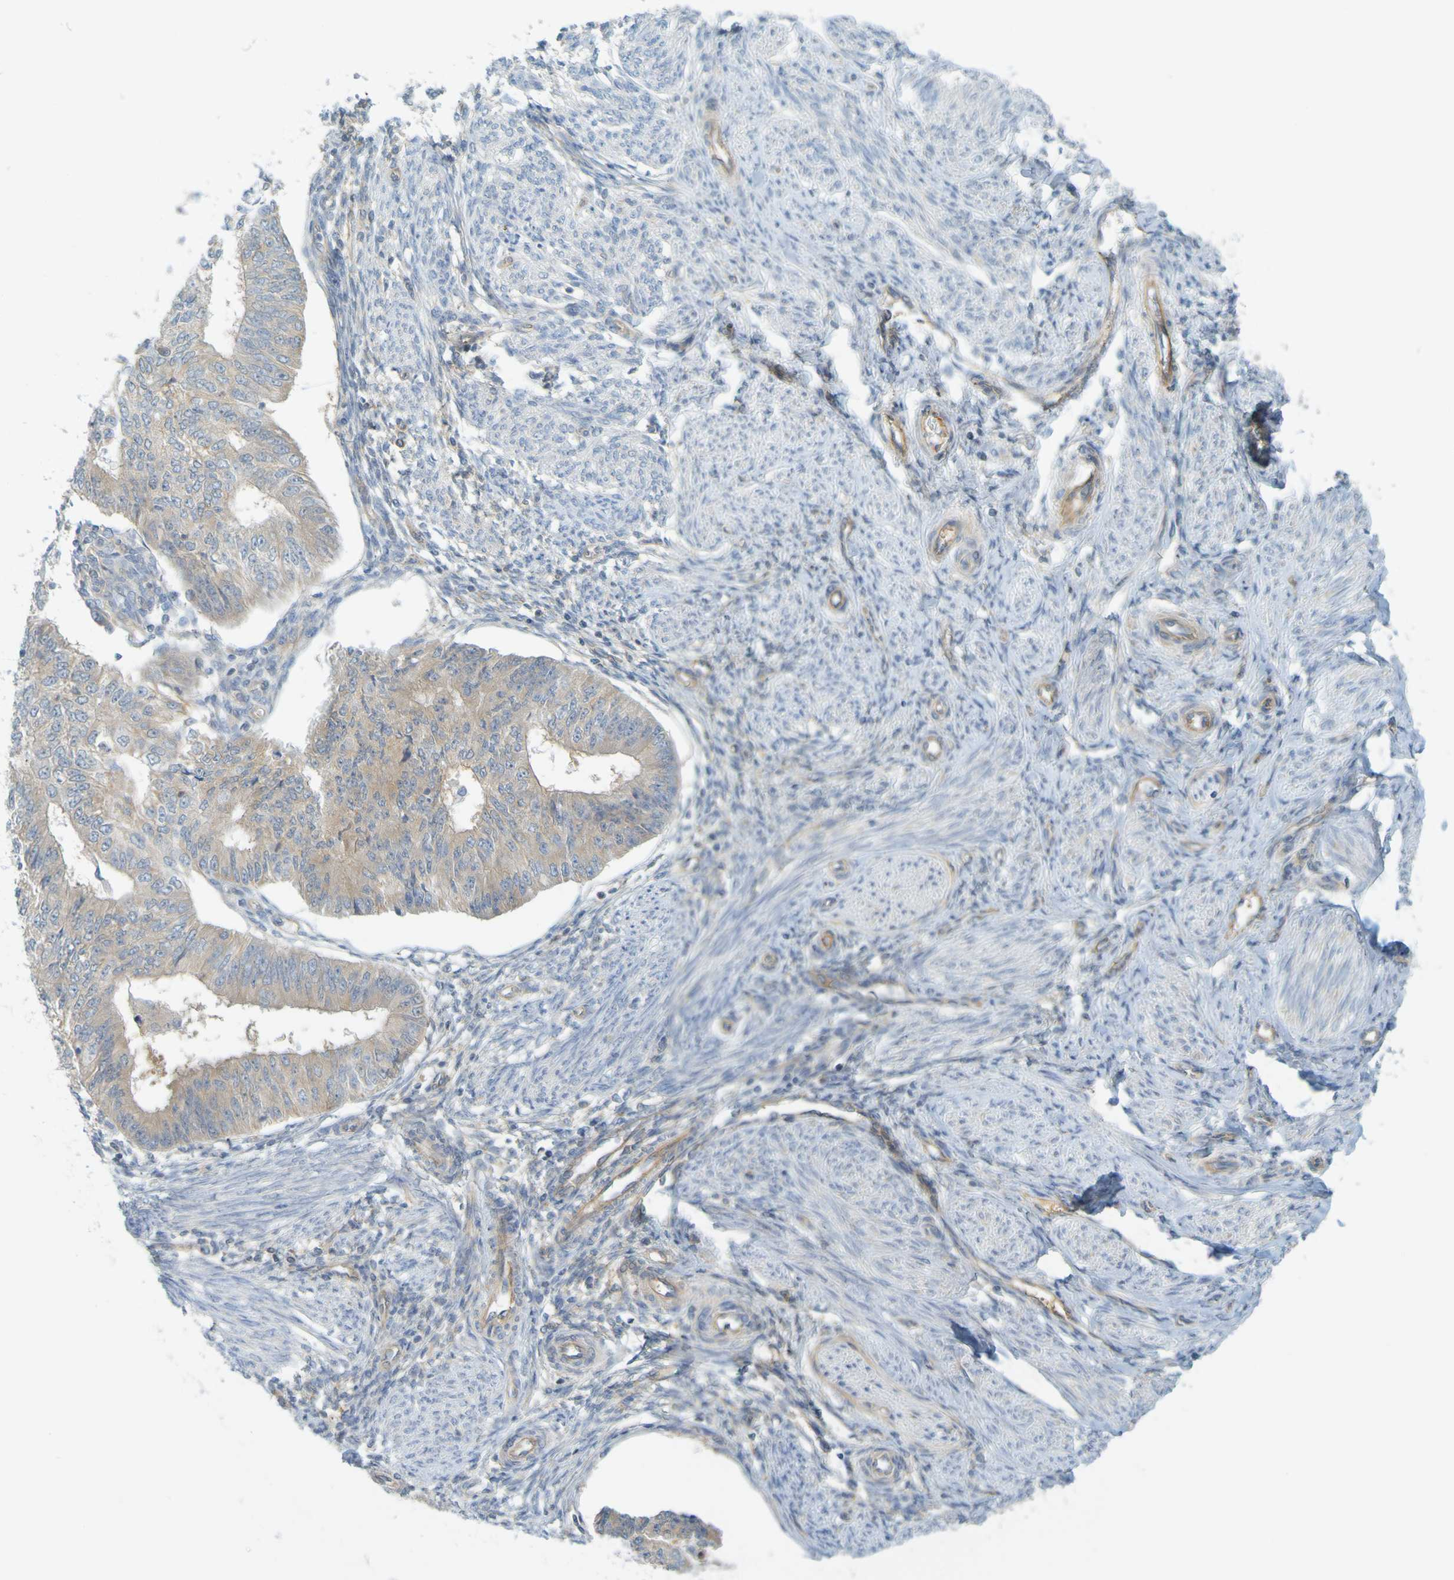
{"staining": {"intensity": "weak", "quantity": ">75%", "location": "cytoplasmic/membranous"}, "tissue": "endometrial cancer", "cell_type": "Tumor cells", "image_type": "cancer", "snomed": [{"axis": "morphology", "description": "Adenocarcinoma, NOS"}, {"axis": "topography", "description": "Endometrium"}], "caption": "An immunohistochemistry (IHC) image of neoplastic tissue is shown. Protein staining in brown labels weak cytoplasmic/membranous positivity in adenocarcinoma (endometrial) within tumor cells.", "gene": "APPL1", "patient": {"sex": "female", "age": 32}}